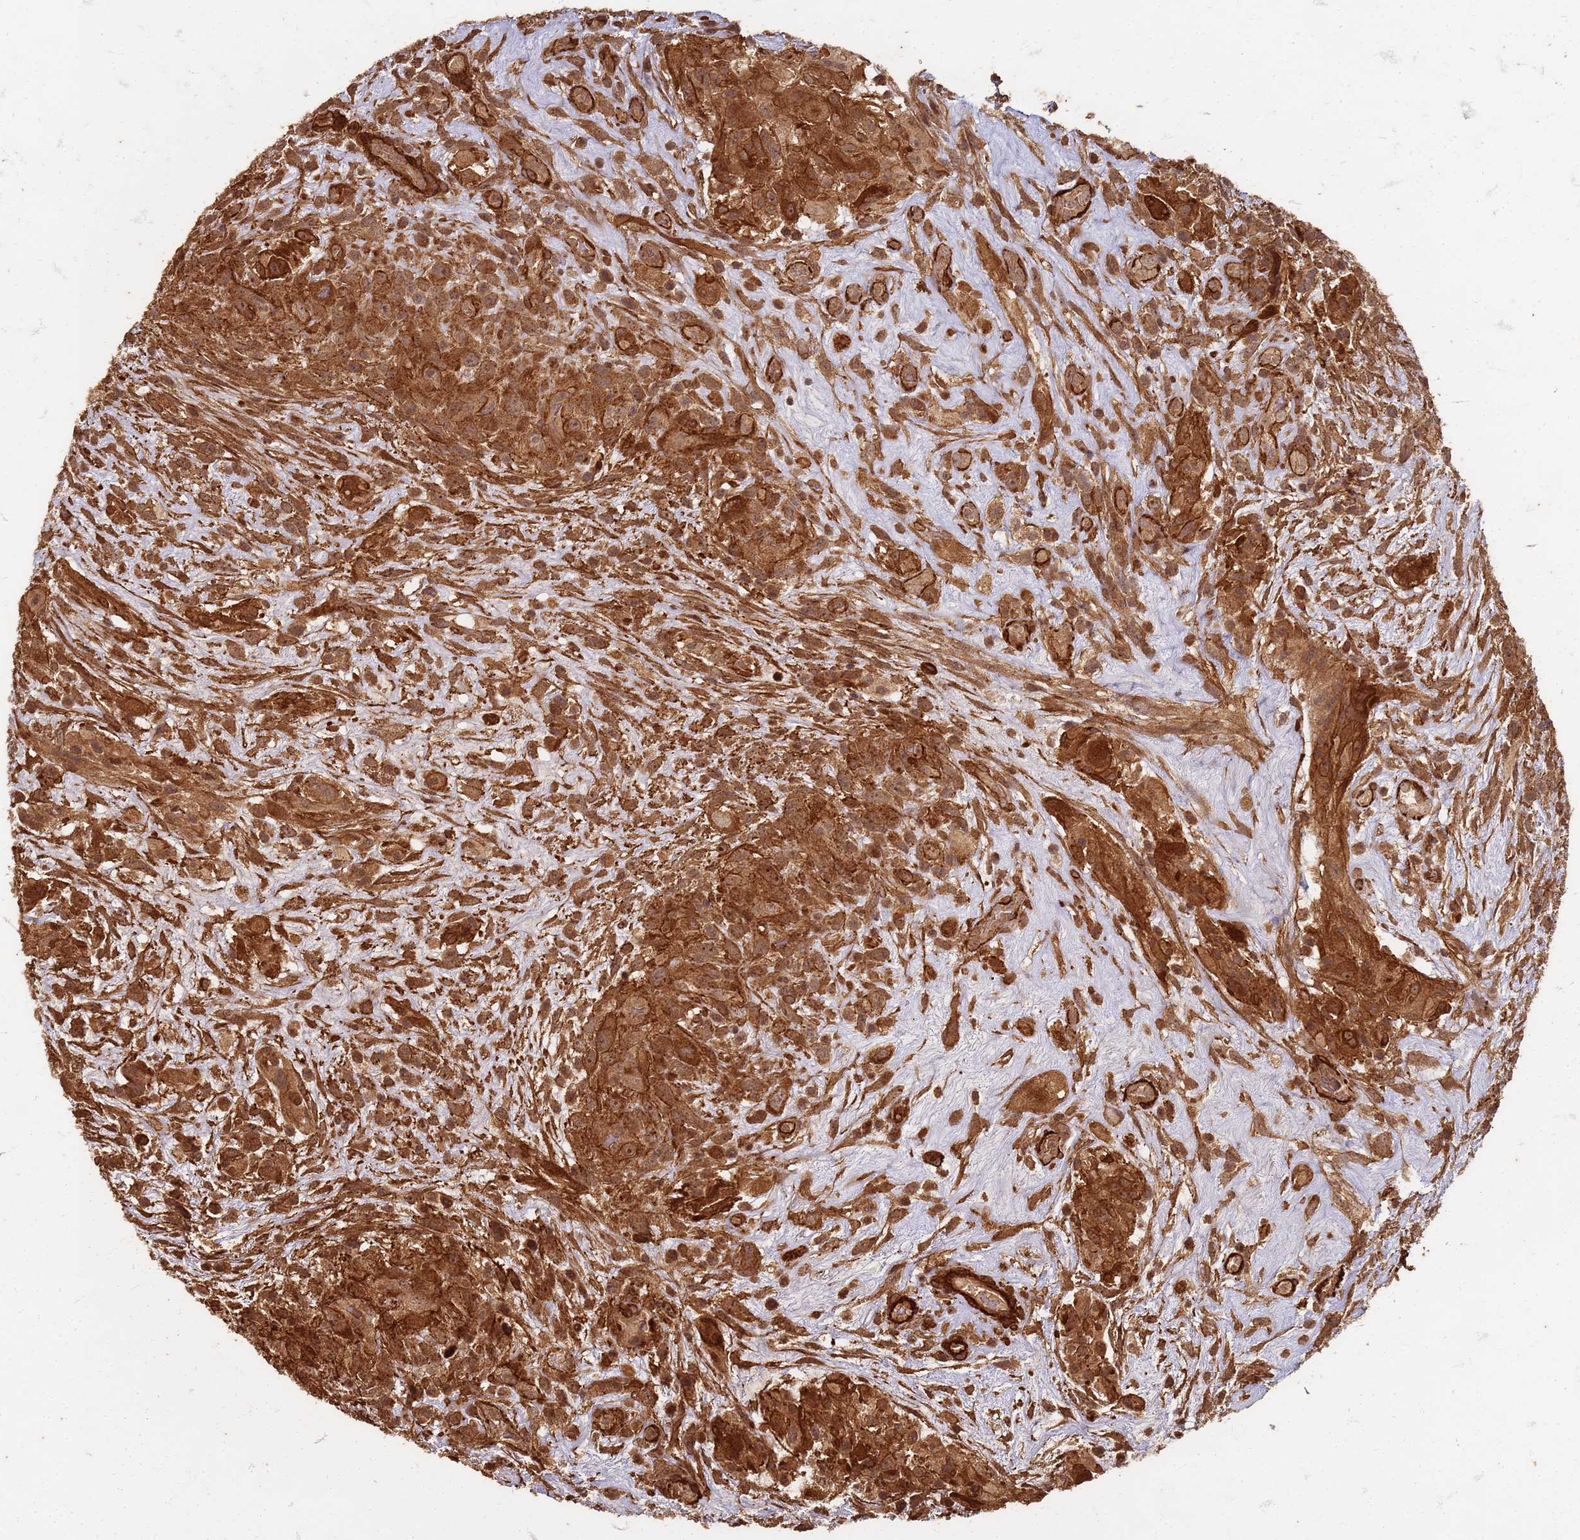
{"staining": {"intensity": "strong", "quantity": ">75%", "location": "cytoplasmic/membranous"}, "tissue": "glioma", "cell_type": "Tumor cells", "image_type": "cancer", "snomed": [{"axis": "morphology", "description": "Glioma, malignant, High grade"}, {"axis": "topography", "description": "Brain"}], "caption": "High-power microscopy captured an immunohistochemistry (IHC) image of glioma, revealing strong cytoplasmic/membranous staining in about >75% of tumor cells.", "gene": "KIF26A", "patient": {"sex": "male", "age": 61}}